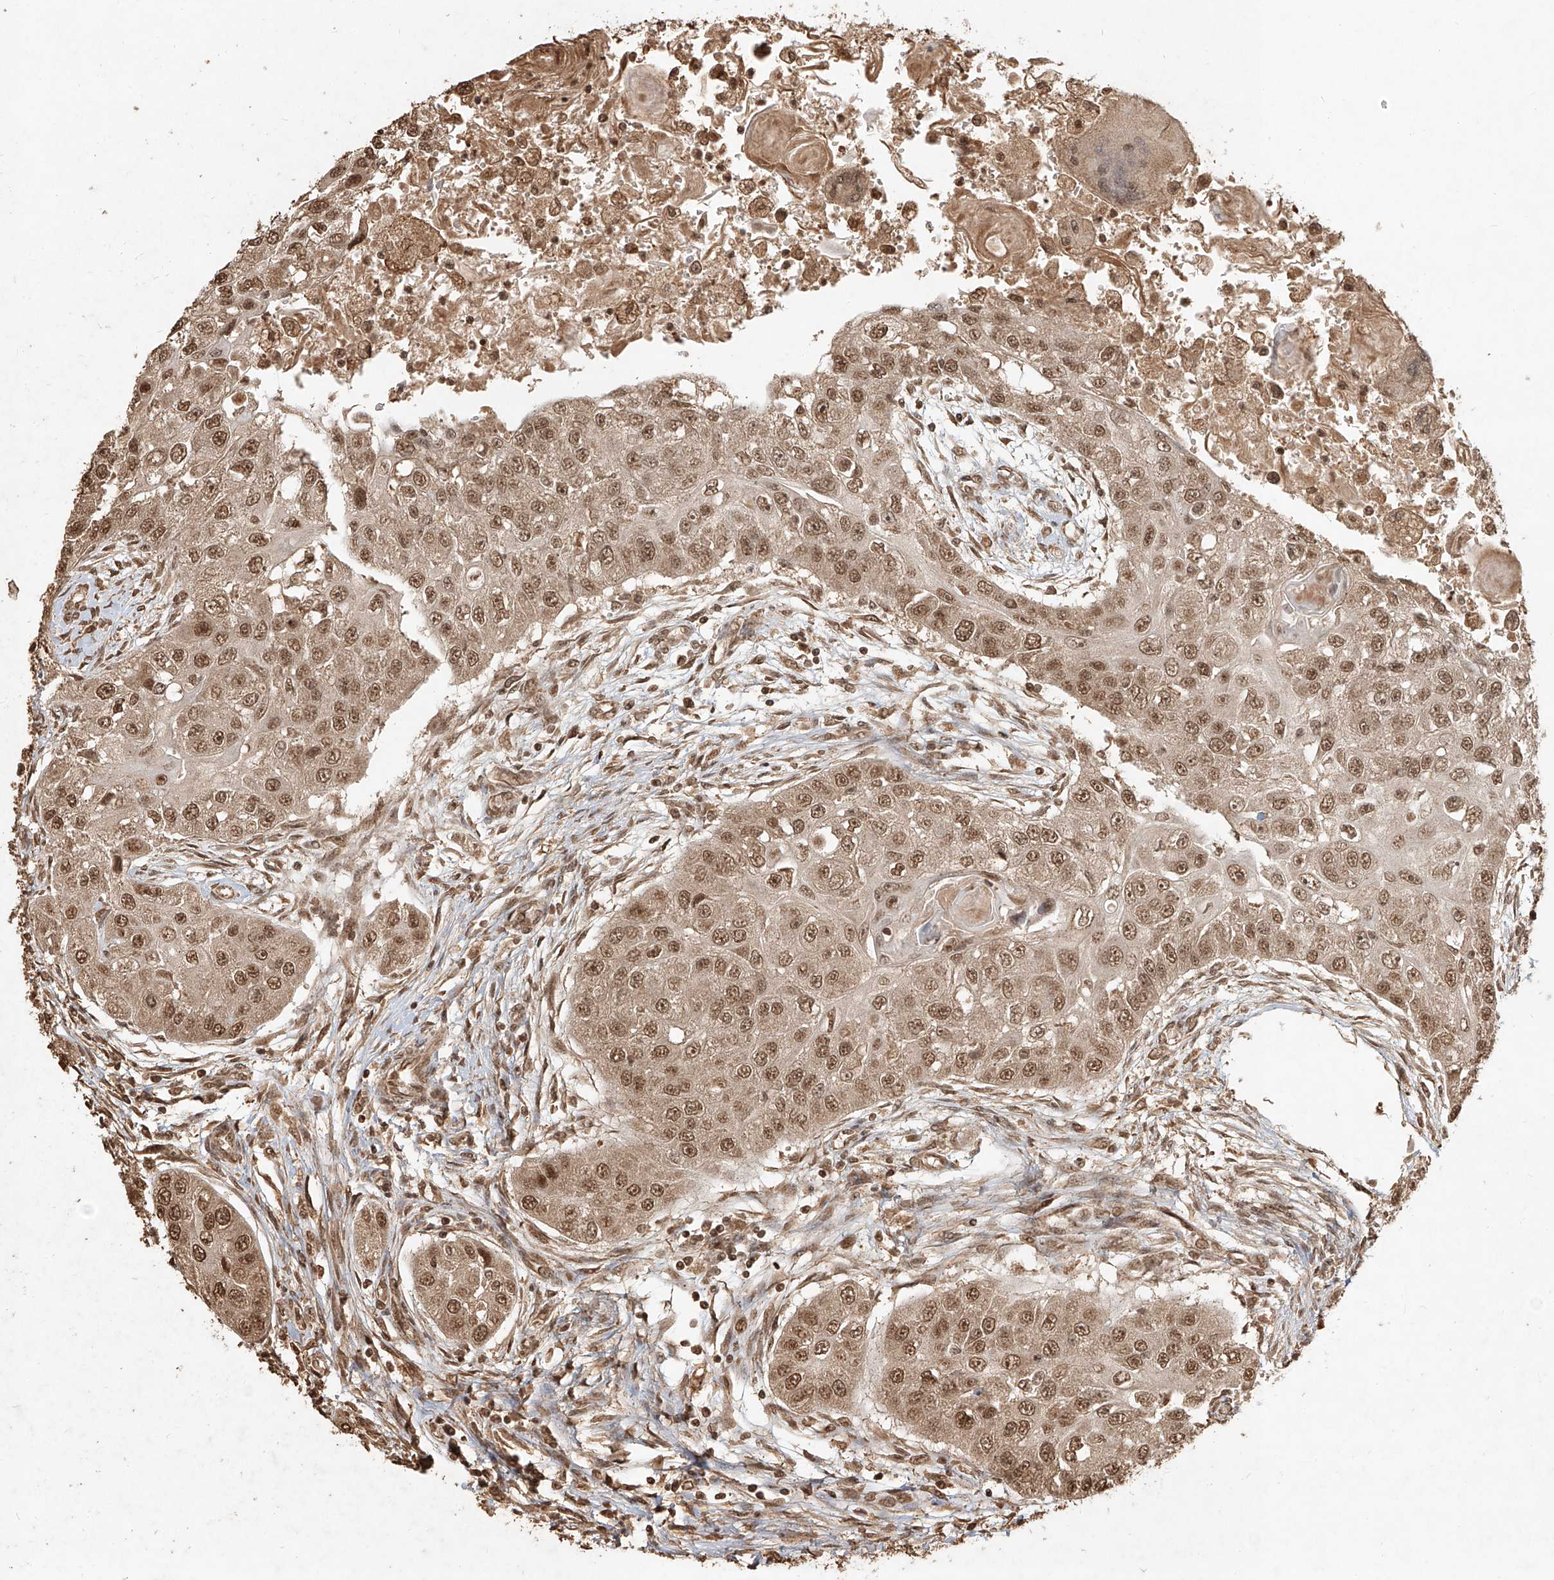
{"staining": {"intensity": "moderate", "quantity": ">75%", "location": "nuclear"}, "tissue": "head and neck cancer", "cell_type": "Tumor cells", "image_type": "cancer", "snomed": [{"axis": "morphology", "description": "Normal tissue, NOS"}, {"axis": "morphology", "description": "Squamous cell carcinoma, NOS"}, {"axis": "topography", "description": "Skeletal muscle"}, {"axis": "topography", "description": "Head-Neck"}], "caption": "Protein expression analysis of human head and neck squamous cell carcinoma reveals moderate nuclear expression in about >75% of tumor cells.", "gene": "UBE2K", "patient": {"sex": "male", "age": 51}}